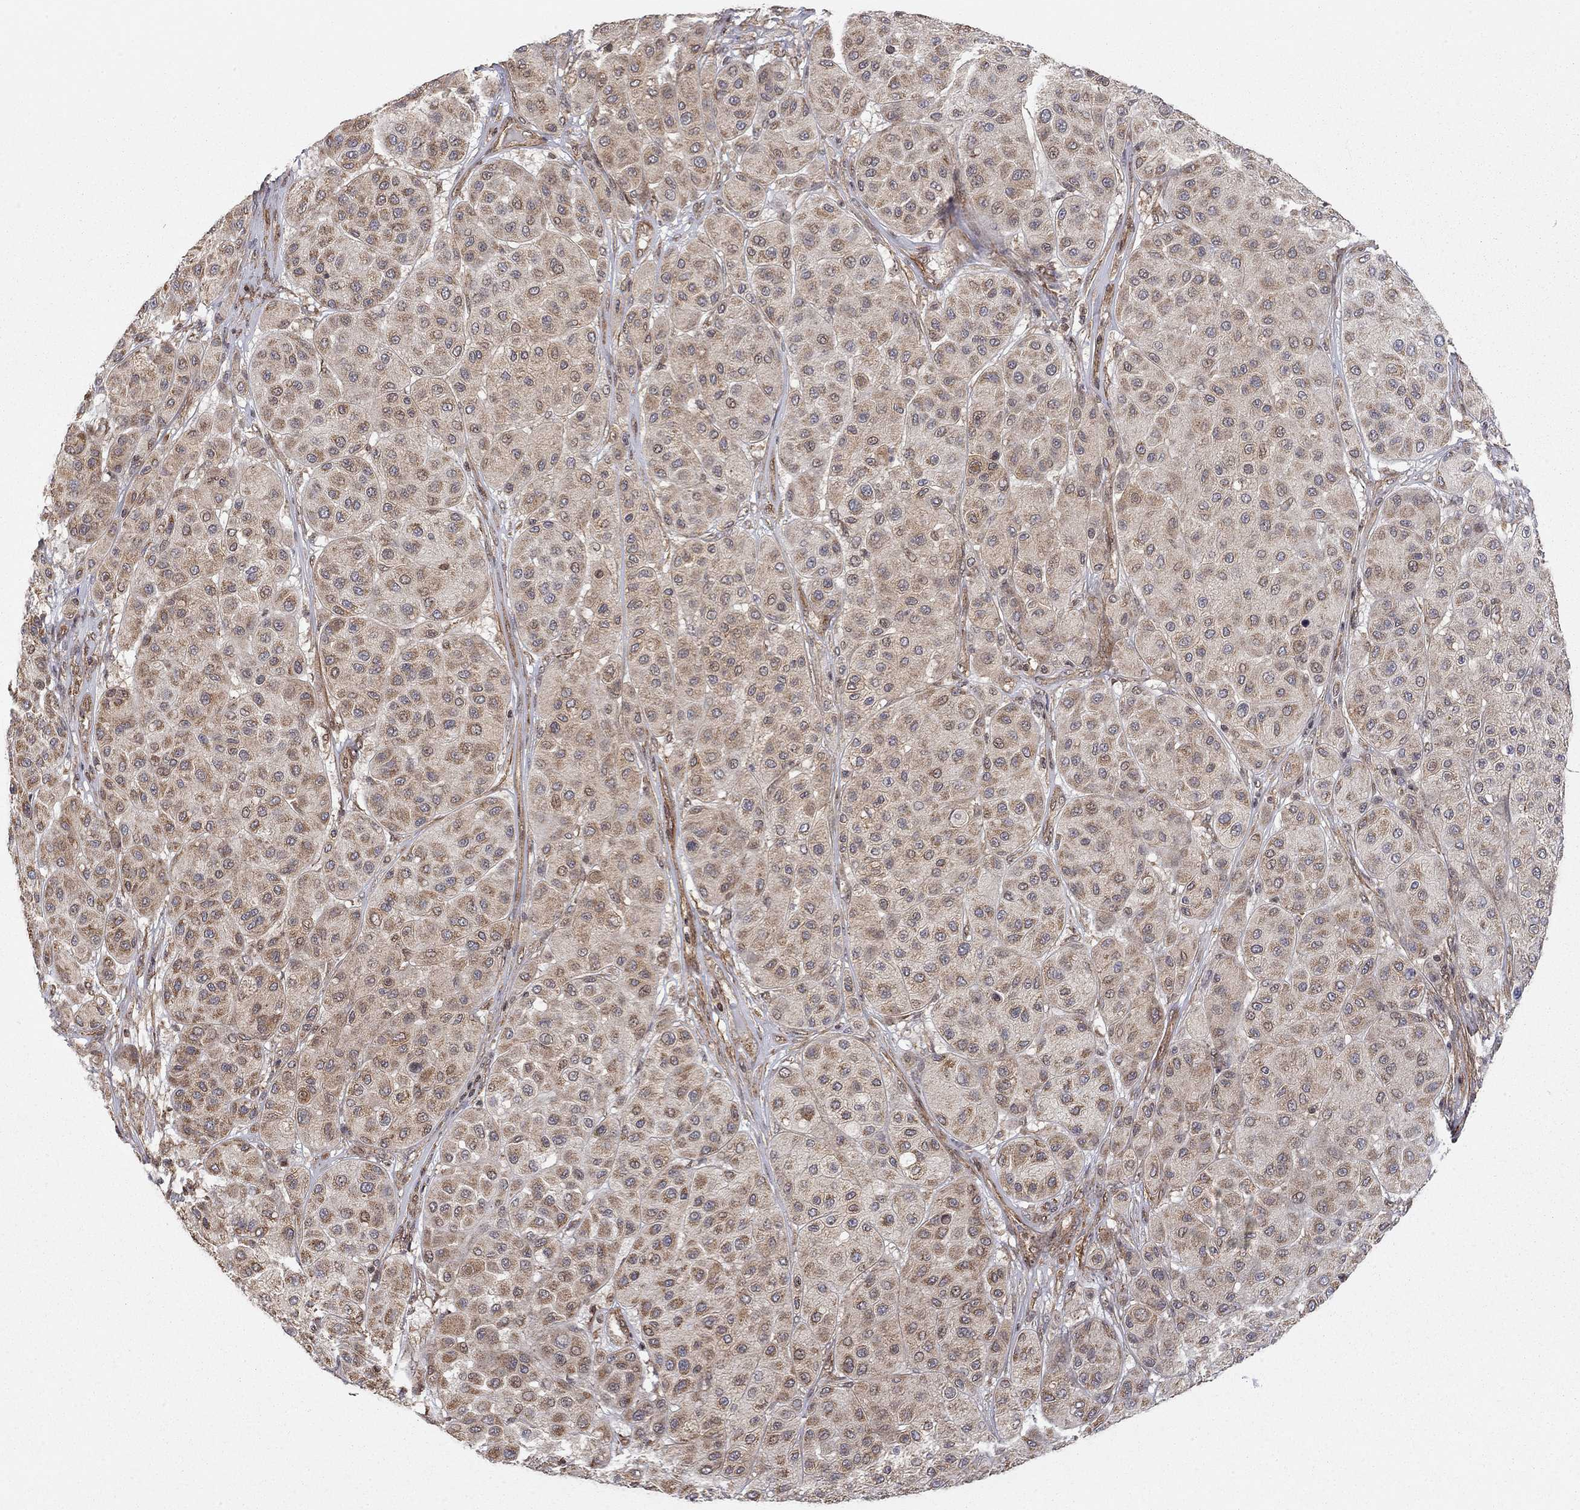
{"staining": {"intensity": "moderate", "quantity": "25%-75%", "location": "cytoplasmic/membranous"}, "tissue": "melanoma", "cell_type": "Tumor cells", "image_type": "cancer", "snomed": [{"axis": "morphology", "description": "Malignant melanoma, Metastatic site"}, {"axis": "topography", "description": "Smooth muscle"}], "caption": "Immunohistochemistry (IHC) photomicrograph of neoplastic tissue: malignant melanoma (metastatic site) stained using immunohistochemistry displays medium levels of moderate protein expression localized specifically in the cytoplasmic/membranous of tumor cells, appearing as a cytoplasmic/membranous brown color.", "gene": "TDP1", "patient": {"sex": "male", "age": 41}}